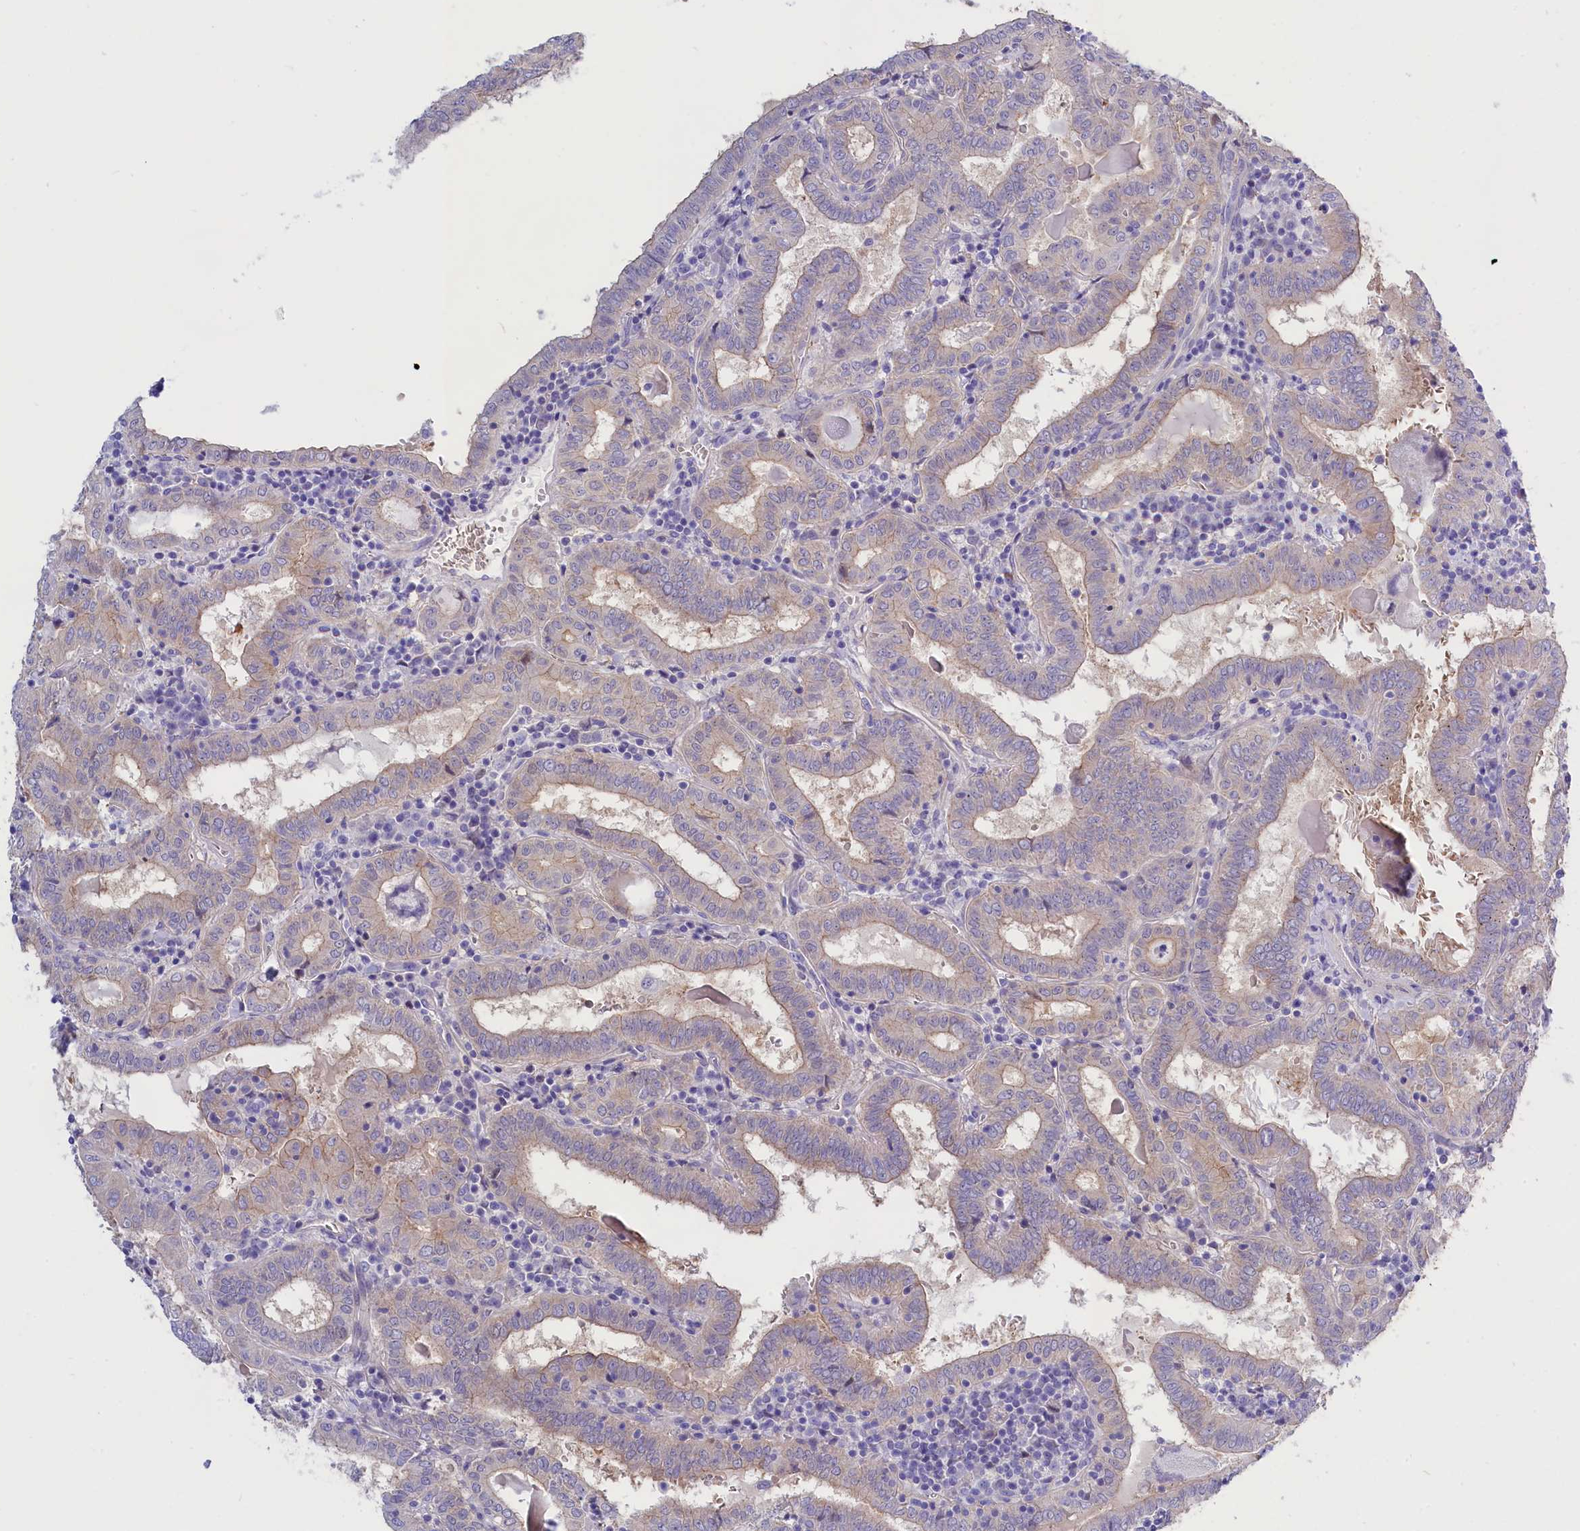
{"staining": {"intensity": "weak", "quantity": "25%-75%", "location": "cytoplasmic/membranous"}, "tissue": "thyroid cancer", "cell_type": "Tumor cells", "image_type": "cancer", "snomed": [{"axis": "morphology", "description": "Papillary adenocarcinoma, NOS"}, {"axis": "topography", "description": "Thyroid gland"}], "caption": "There is low levels of weak cytoplasmic/membranous staining in tumor cells of papillary adenocarcinoma (thyroid), as demonstrated by immunohistochemical staining (brown color).", "gene": "PPP1R13L", "patient": {"sex": "female", "age": 72}}